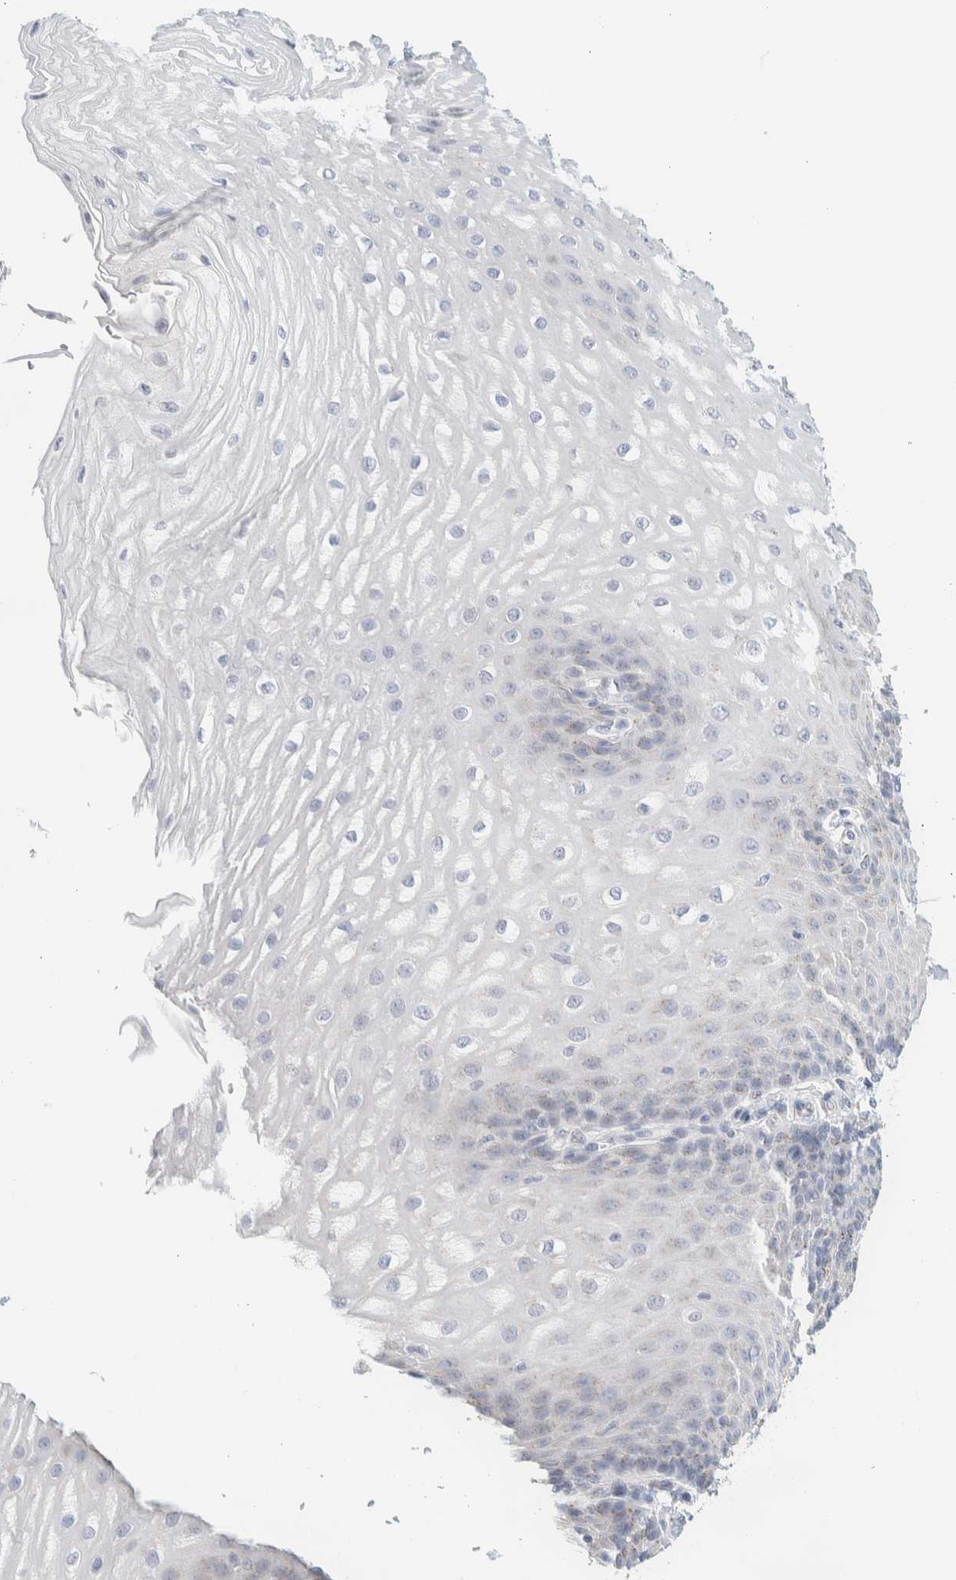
{"staining": {"intensity": "weak", "quantity": "<25%", "location": "cytoplasmic/membranous"}, "tissue": "esophagus", "cell_type": "Squamous epithelial cells", "image_type": "normal", "snomed": [{"axis": "morphology", "description": "Normal tissue, NOS"}, {"axis": "topography", "description": "Esophagus"}], "caption": "This is a photomicrograph of immunohistochemistry staining of unremarkable esophagus, which shows no staining in squamous epithelial cells. (Brightfield microscopy of DAB (3,3'-diaminobenzidine) immunohistochemistry at high magnification).", "gene": "SPNS3", "patient": {"sex": "male", "age": 54}}